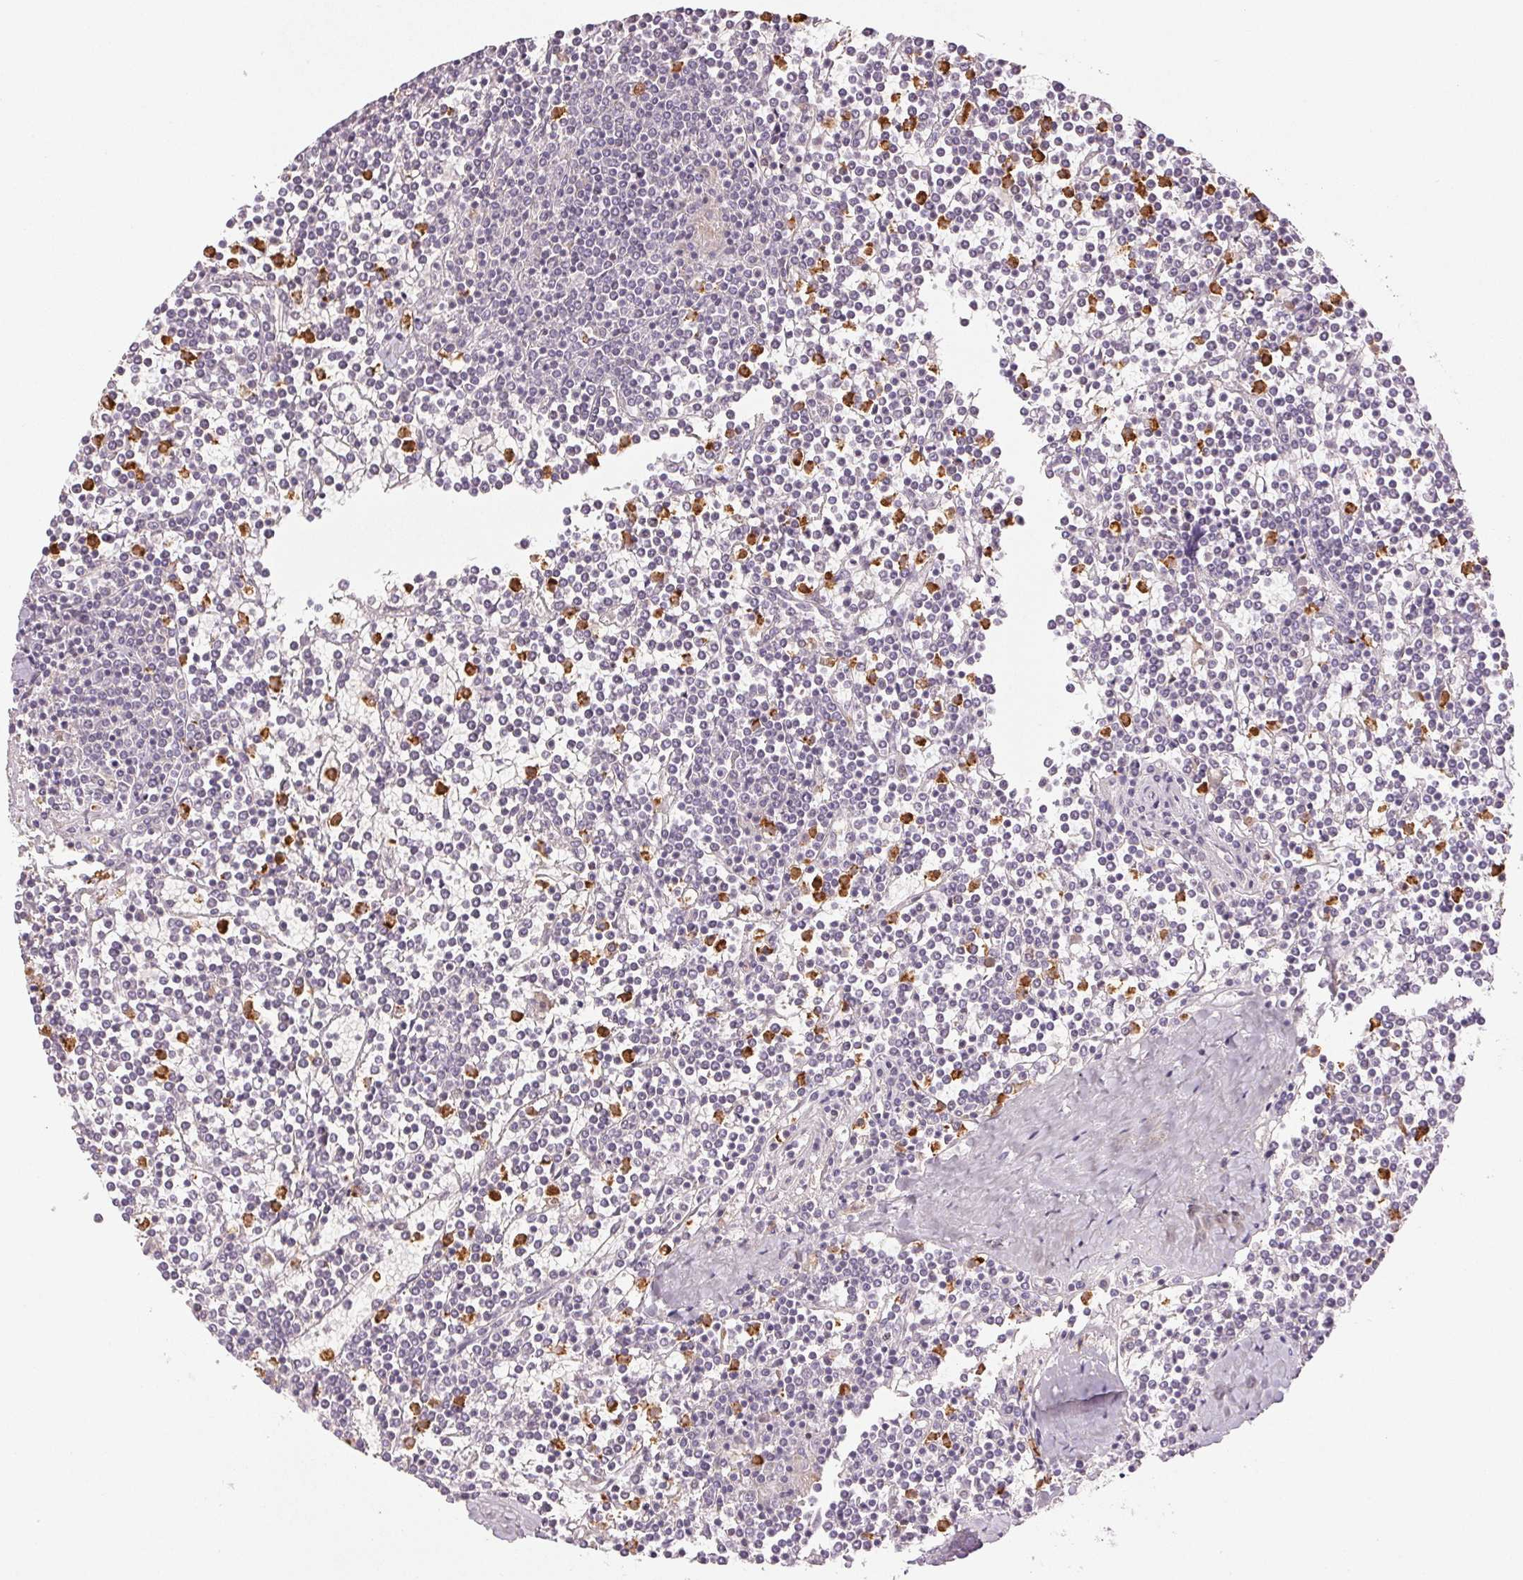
{"staining": {"intensity": "negative", "quantity": "none", "location": "none"}, "tissue": "lymphoma", "cell_type": "Tumor cells", "image_type": "cancer", "snomed": [{"axis": "morphology", "description": "Malignant lymphoma, non-Hodgkin's type, Low grade"}, {"axis": "topography", "description": "Spleen"}], "caption": "Malignant lymphoma, non-Hodgkin's type (low-grade) was stained to show a protein in brown. There is no significant expression in tumor cells.", "gene": "LTF", "patient": {"sex": "female", "age": 19}}